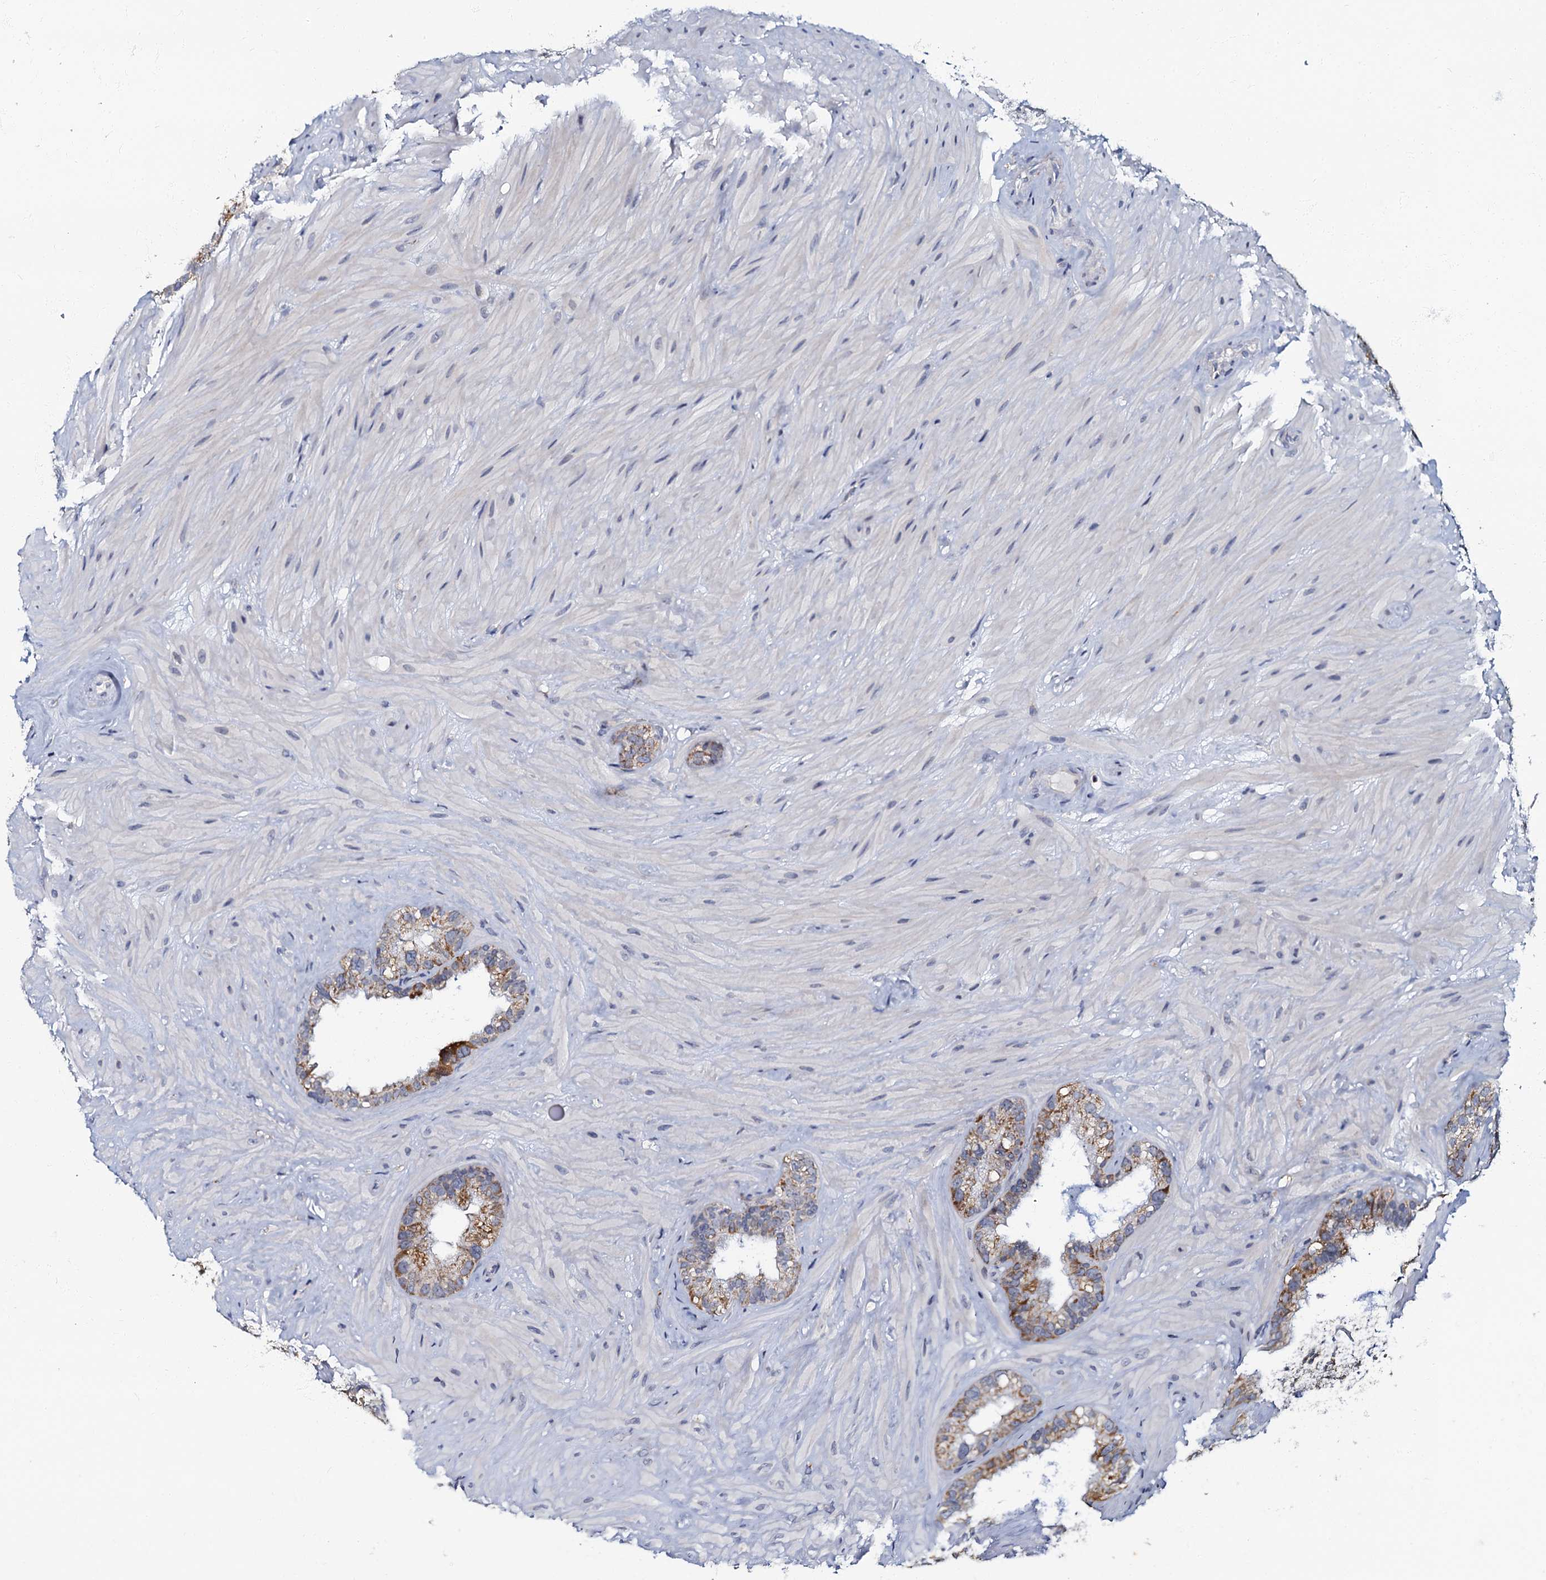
{"staining": {"intensity": "moderate", "quantity": ">75%", "location": "cytoplasmic/membranous"}, "tissue": "seminal vesicle", "cell_type": "Glandular cells", "image_type": "normal", "snomed": [{"axis": "morphology", "description": "Normal tissue, NOS"}, {"axis": "topography", "description": "Prostate"}, {"axis": "topography", "description": "Seminal veicle"}], "caption": "Glandular cells show moderate cytoplasmic/membranous expression in about >75% of cells in normal seminal vesicle.", "gene": "MRPL51", "patient": {"sex": "male", "age": 68}}